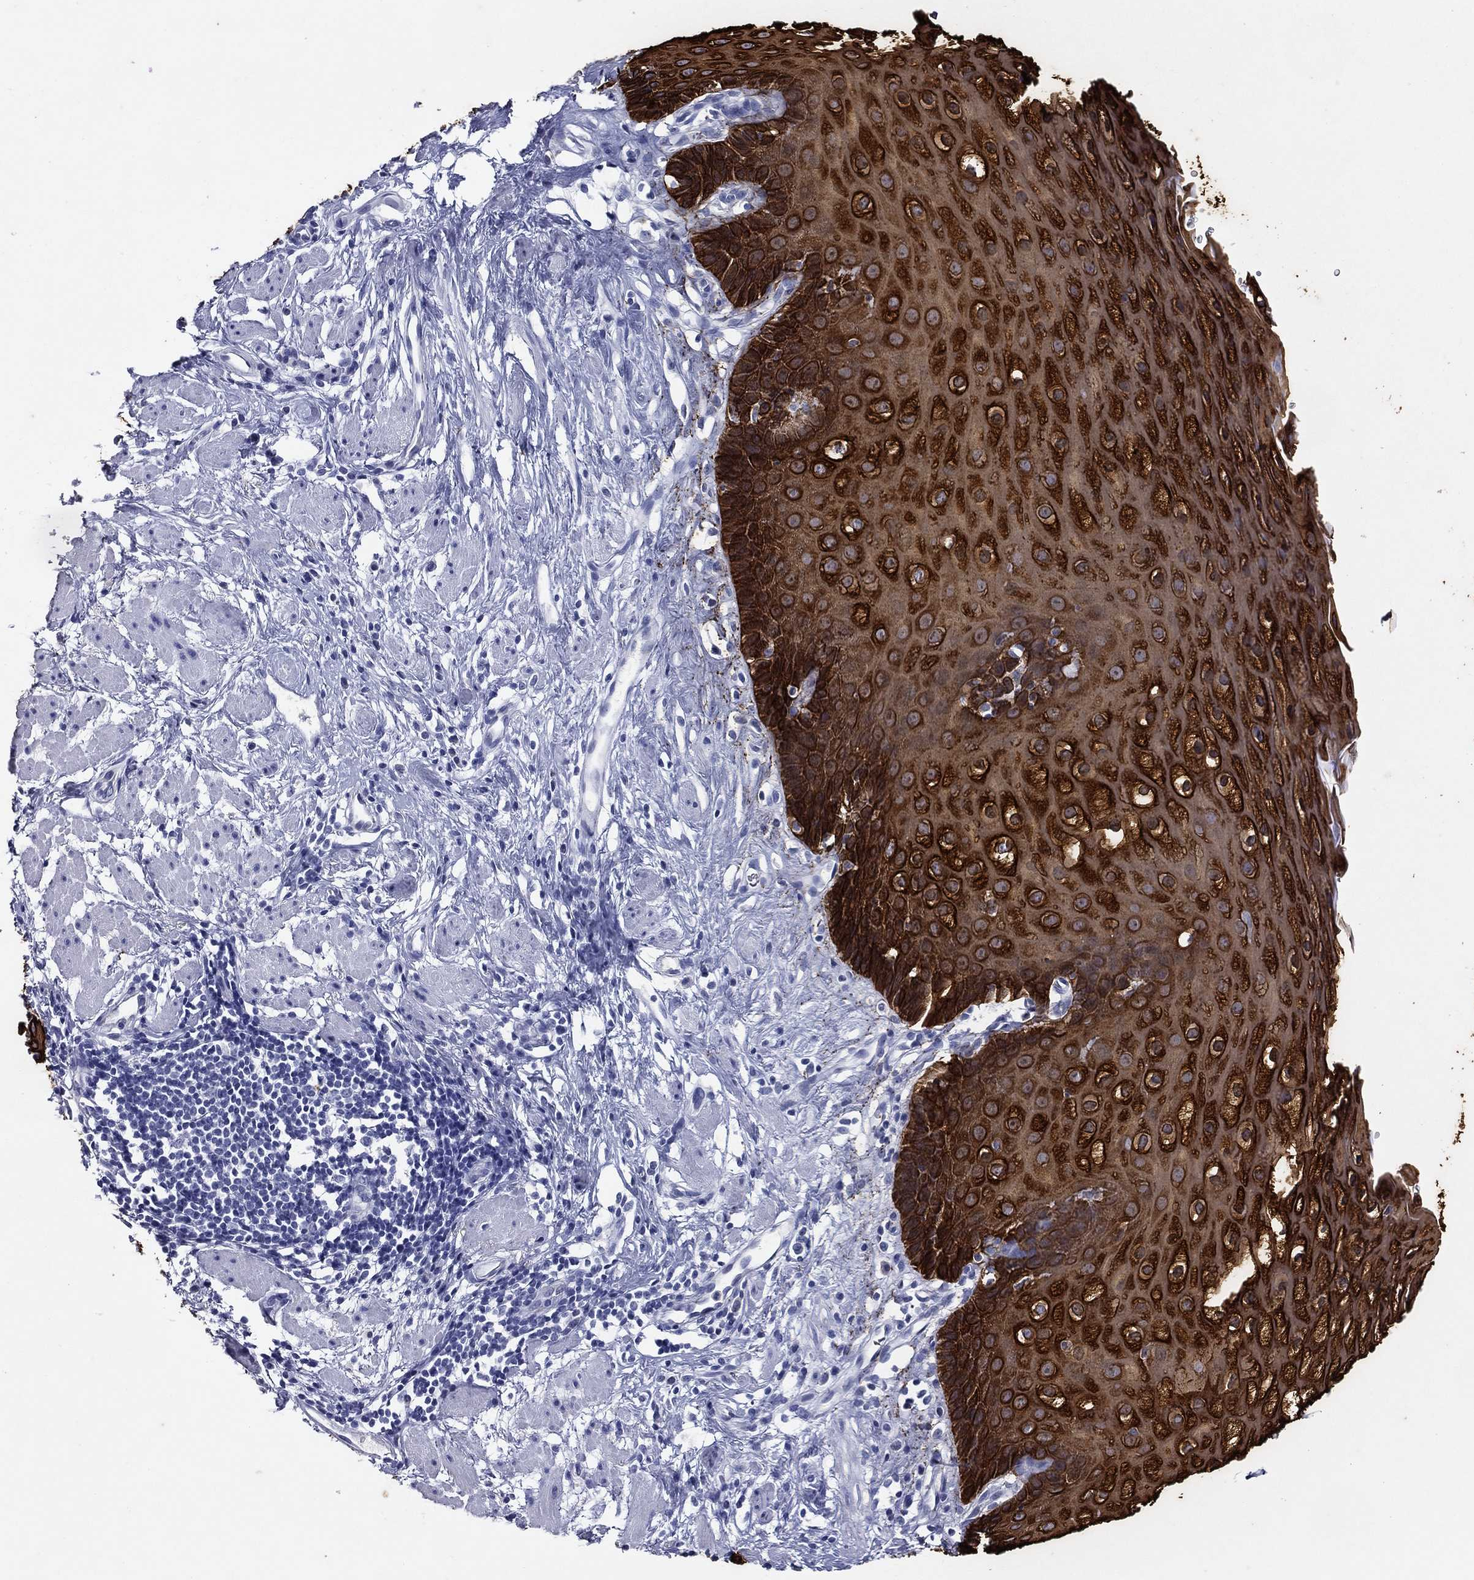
{"staining": {"intensity": "strong", "quantity": ">75%", "location": "cytoplasmic/membranous"}, "tissue": "esophagus", "cell_type": "Squamous epithelial cells", "image_type": "normal", "snomed": [{"axis": "morphology", "description": "Normal tissue, NOS"}, {"axis": "topography", "description": "Esophagus"}], "caption": "An immunohistochemistry histopathology image of unremarkable tissue is shown. Protein staining in brown labels strong cytoplasmic/membranous positivity in esophagus within squamous epithelial cells. (DAB (3,3'-diaminobenzidine) = brown stain, brightfield microscopy at high magnification).", "gene": "KRT7", "patient": {"sex": "male", "age": 64}}